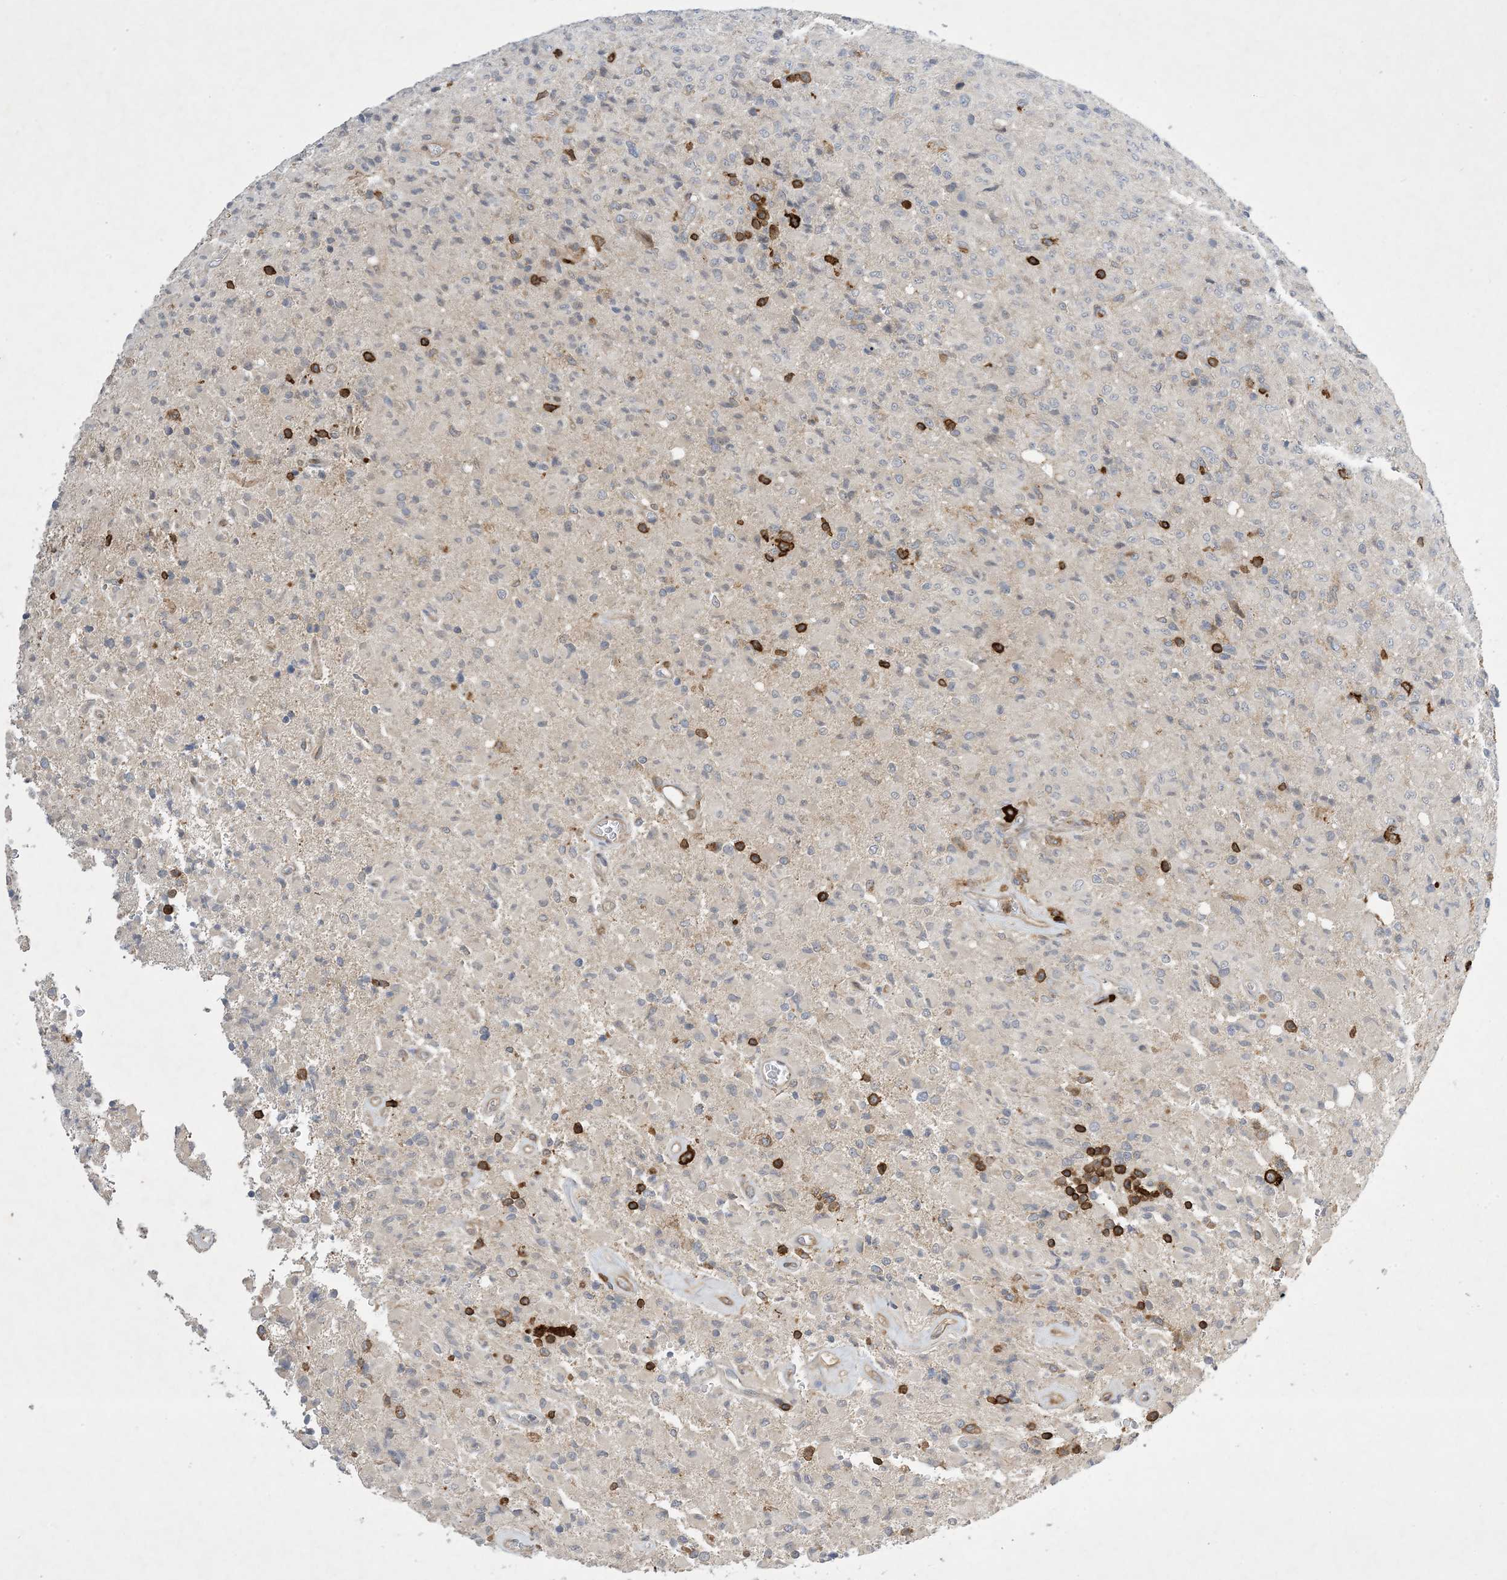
{"staining": {"intensity": "negative", "quantity": "none", "location": "none"}, "tissue": "glioma", "cell_type": "Tumor cells", "image_type": "cancer", "snomed": [{"axis": "morphology", "description": "Glioma, malignant, High grade"}, {"axis": "topography", "description": "Brain"}], "caption": "This histopathology image is of glioma stained with immunohistochemistry to label a protein in brown with the nuclei are counter-stained blue. There is no expression in tumor cells. (Immunohistochemistry, brightfield microscopy, high magnification).", "gene": "AK9", "patient": {"sex": "female", "age": 57}}